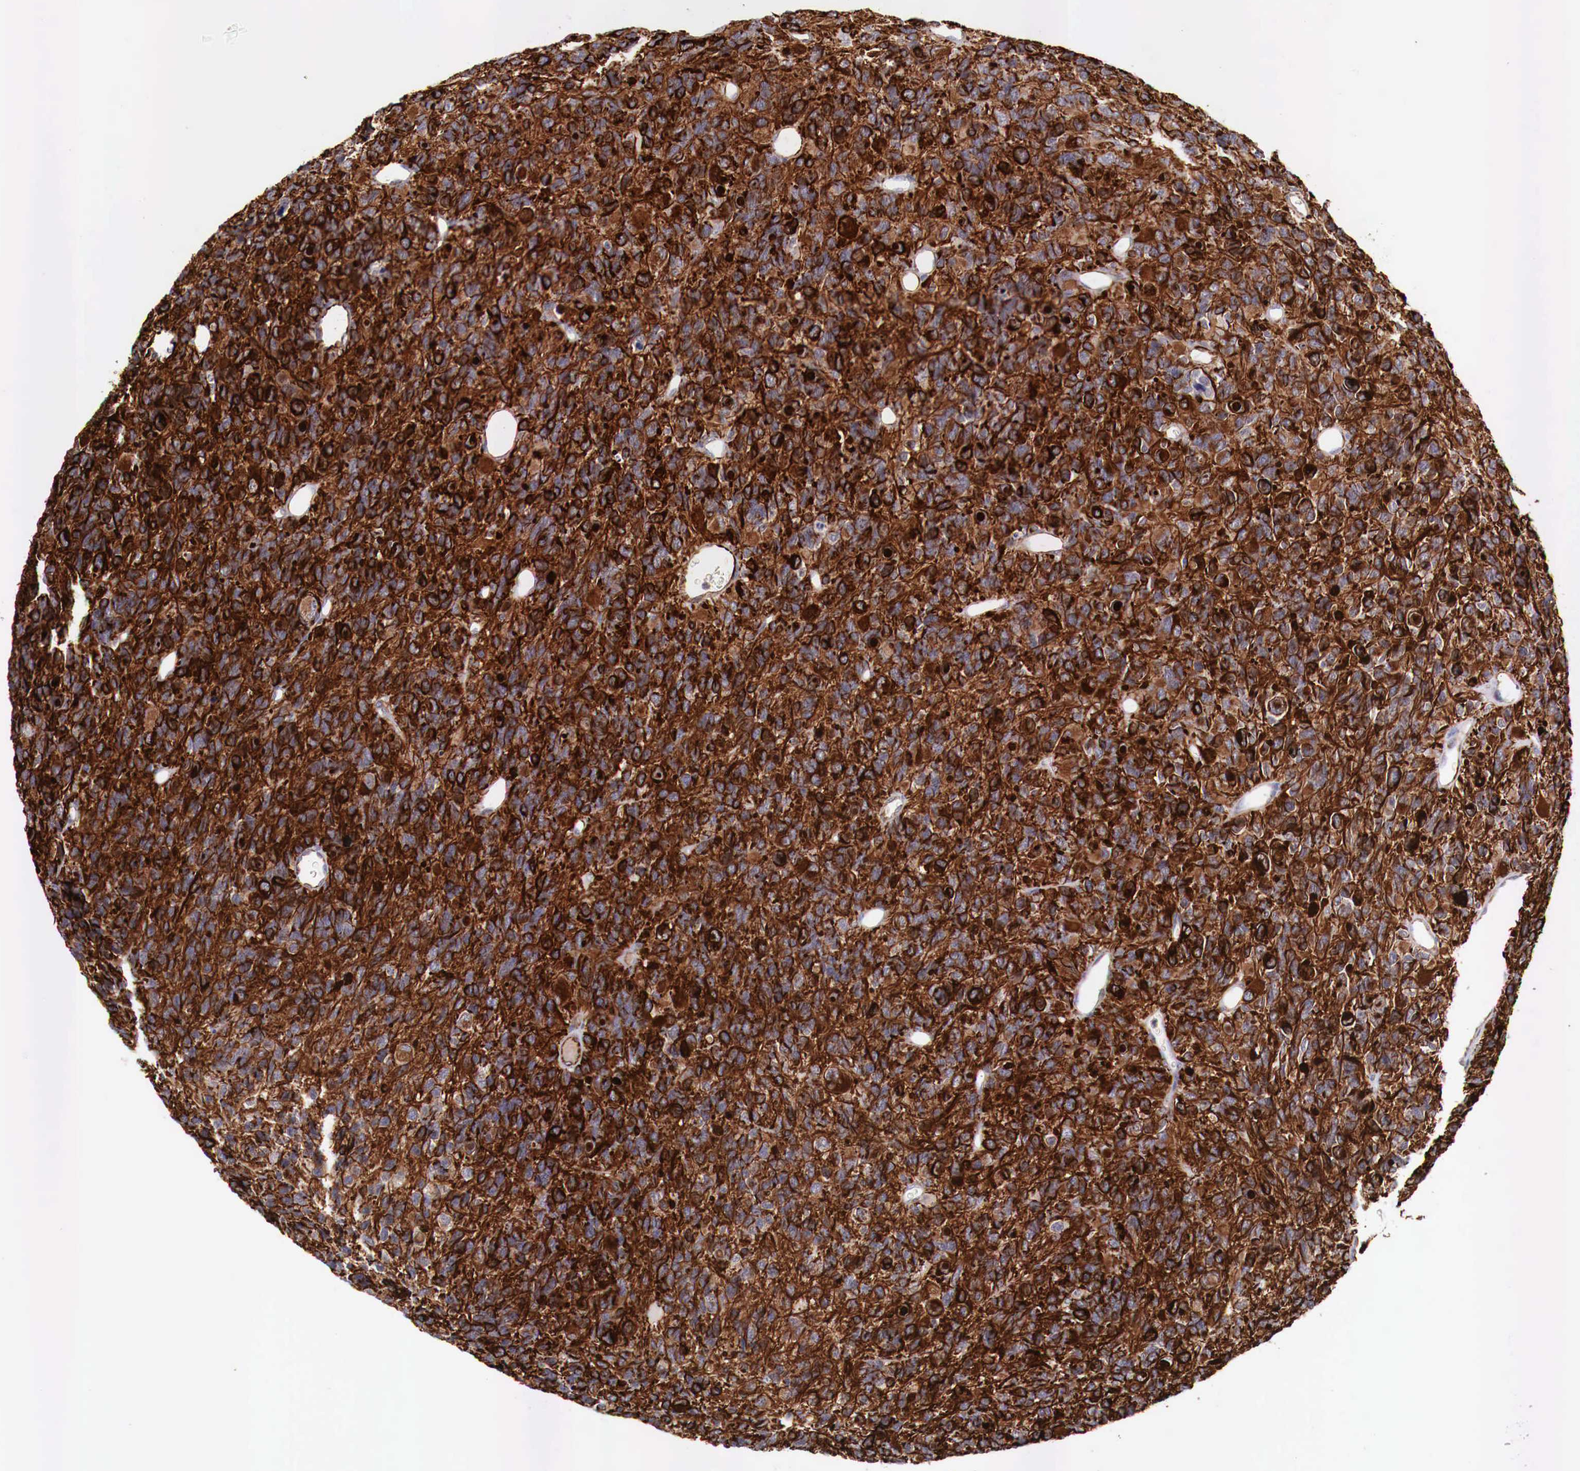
{"staining": {"intensity": "strong", "quantity": ">75%", "location": "cytoplasmic/membranous,nuclear"}, "tissue": "glioma", "cell_type": "Tumor cells", "image_type": "cancer", "snomed": [{"axis": "morphology", "description": "Glioma, malignant, High grade"}, {"axis": "topography", "description": "Brain"}], "caption": "DAB (3,3'-diaminobenzidine) immunohistochemical staining of glioma reveals strong cytoplasmic/membranous and nuclear protein positivity in about >75% of tumor cells. Using DAB (brown) and hematoxylin (blue) stains, captured at high magnification using brightfield microscopy.", "gene": "WT1", "patient": {"sex": "male", "age": 77}}